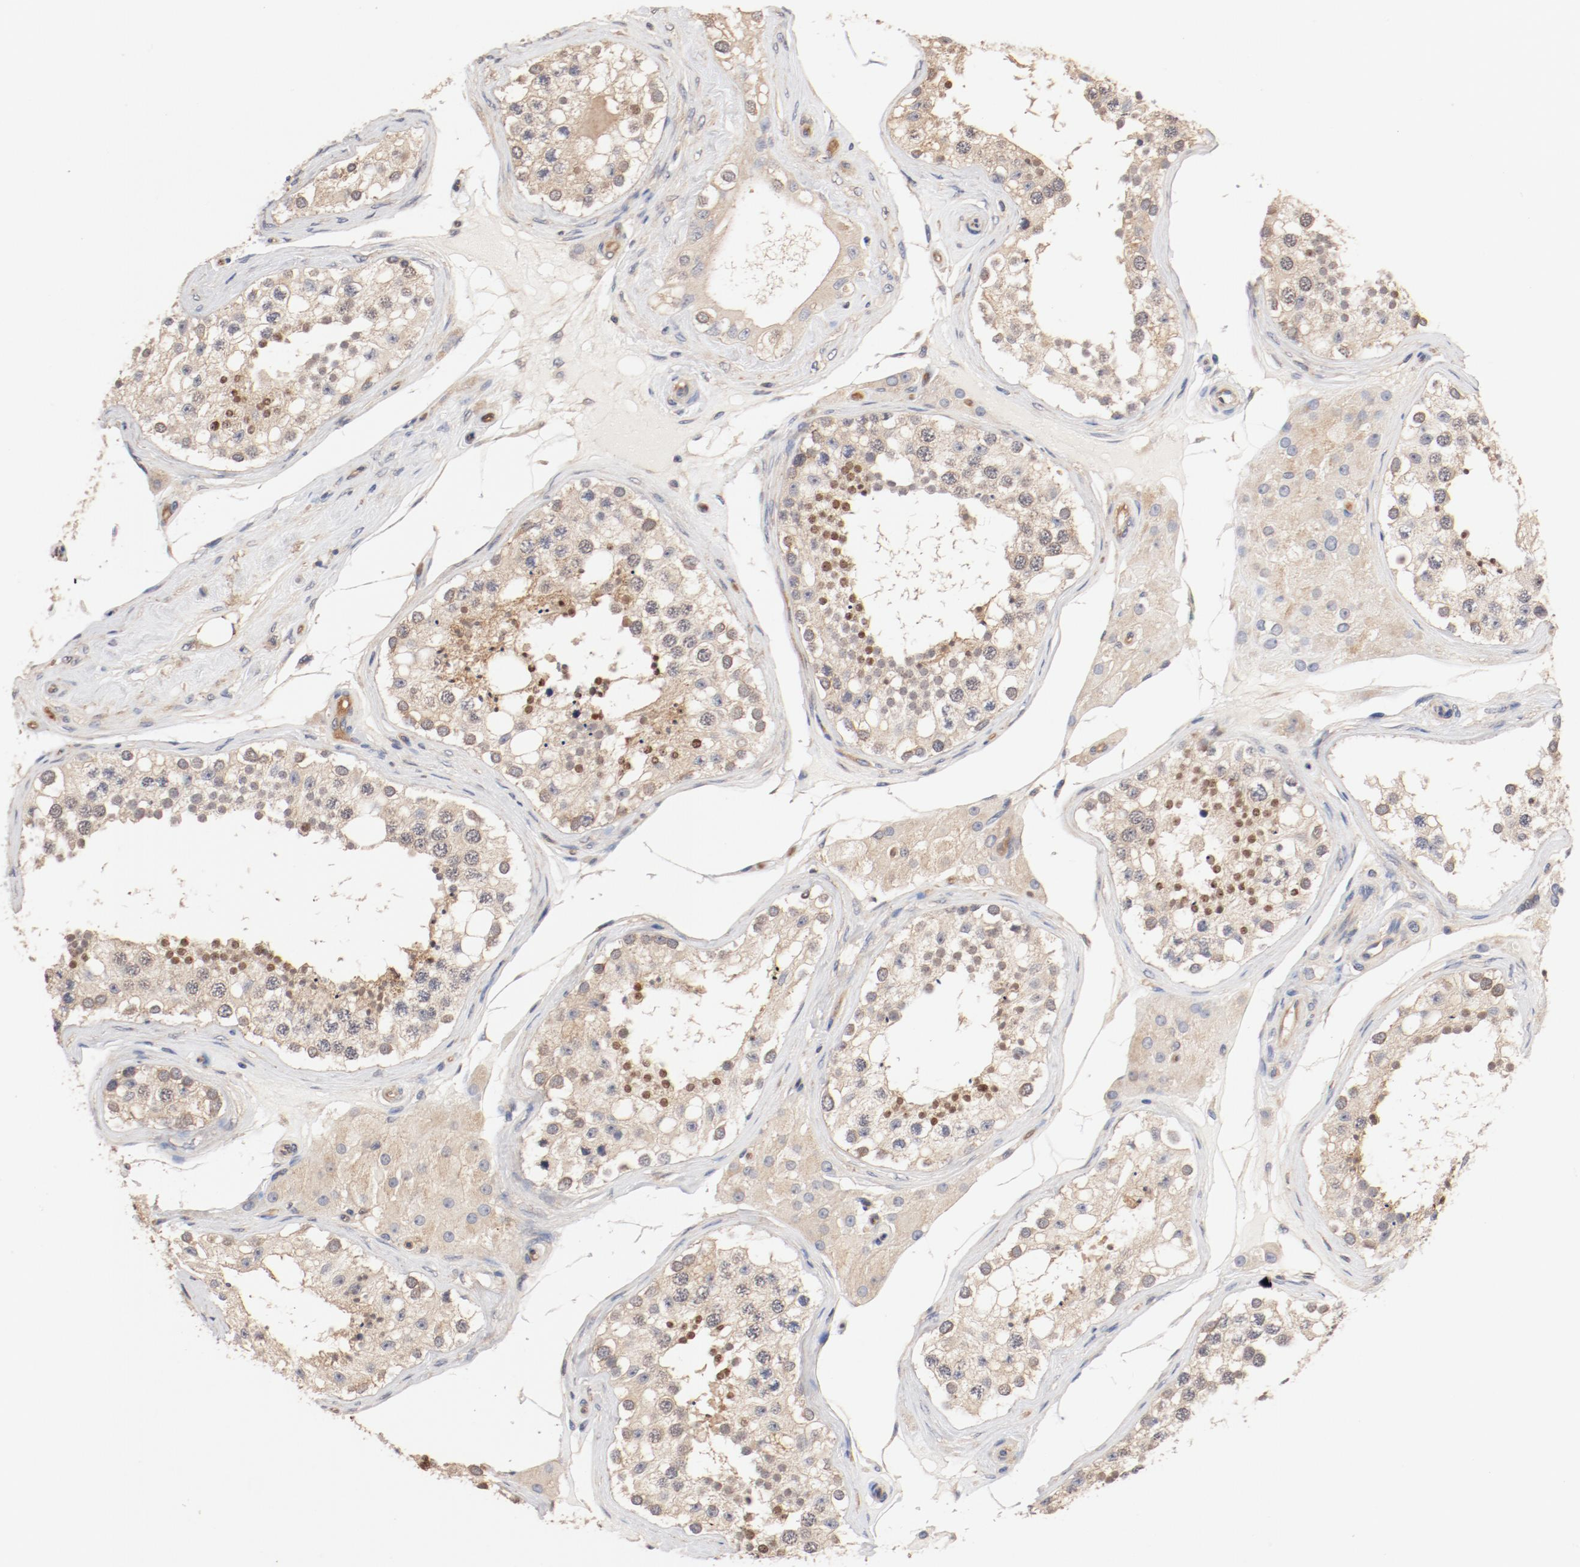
{"staining": {"intensity": "moderate", "quantity": ">75%", "location": "cytoplasmic/membranous,nuclear"}, "tissue": "testis", "cell_type": "Cells in seminiferous ducts", "image_type": "normal", "snomed": [{"axis": "morphology", "description": "Normal tissue, NOS"}, {"axis": "topography", "description": "Testis"}], "caption": "Immunohistochemical staining of unremarkable human testis reveals moderate cytoplasmic/membranous,nuclear protein positivity in about >75% of cells in seminiferous ducts.", "gene": "UBE2J1", "patient": {"sex": "male", "age": 68}}